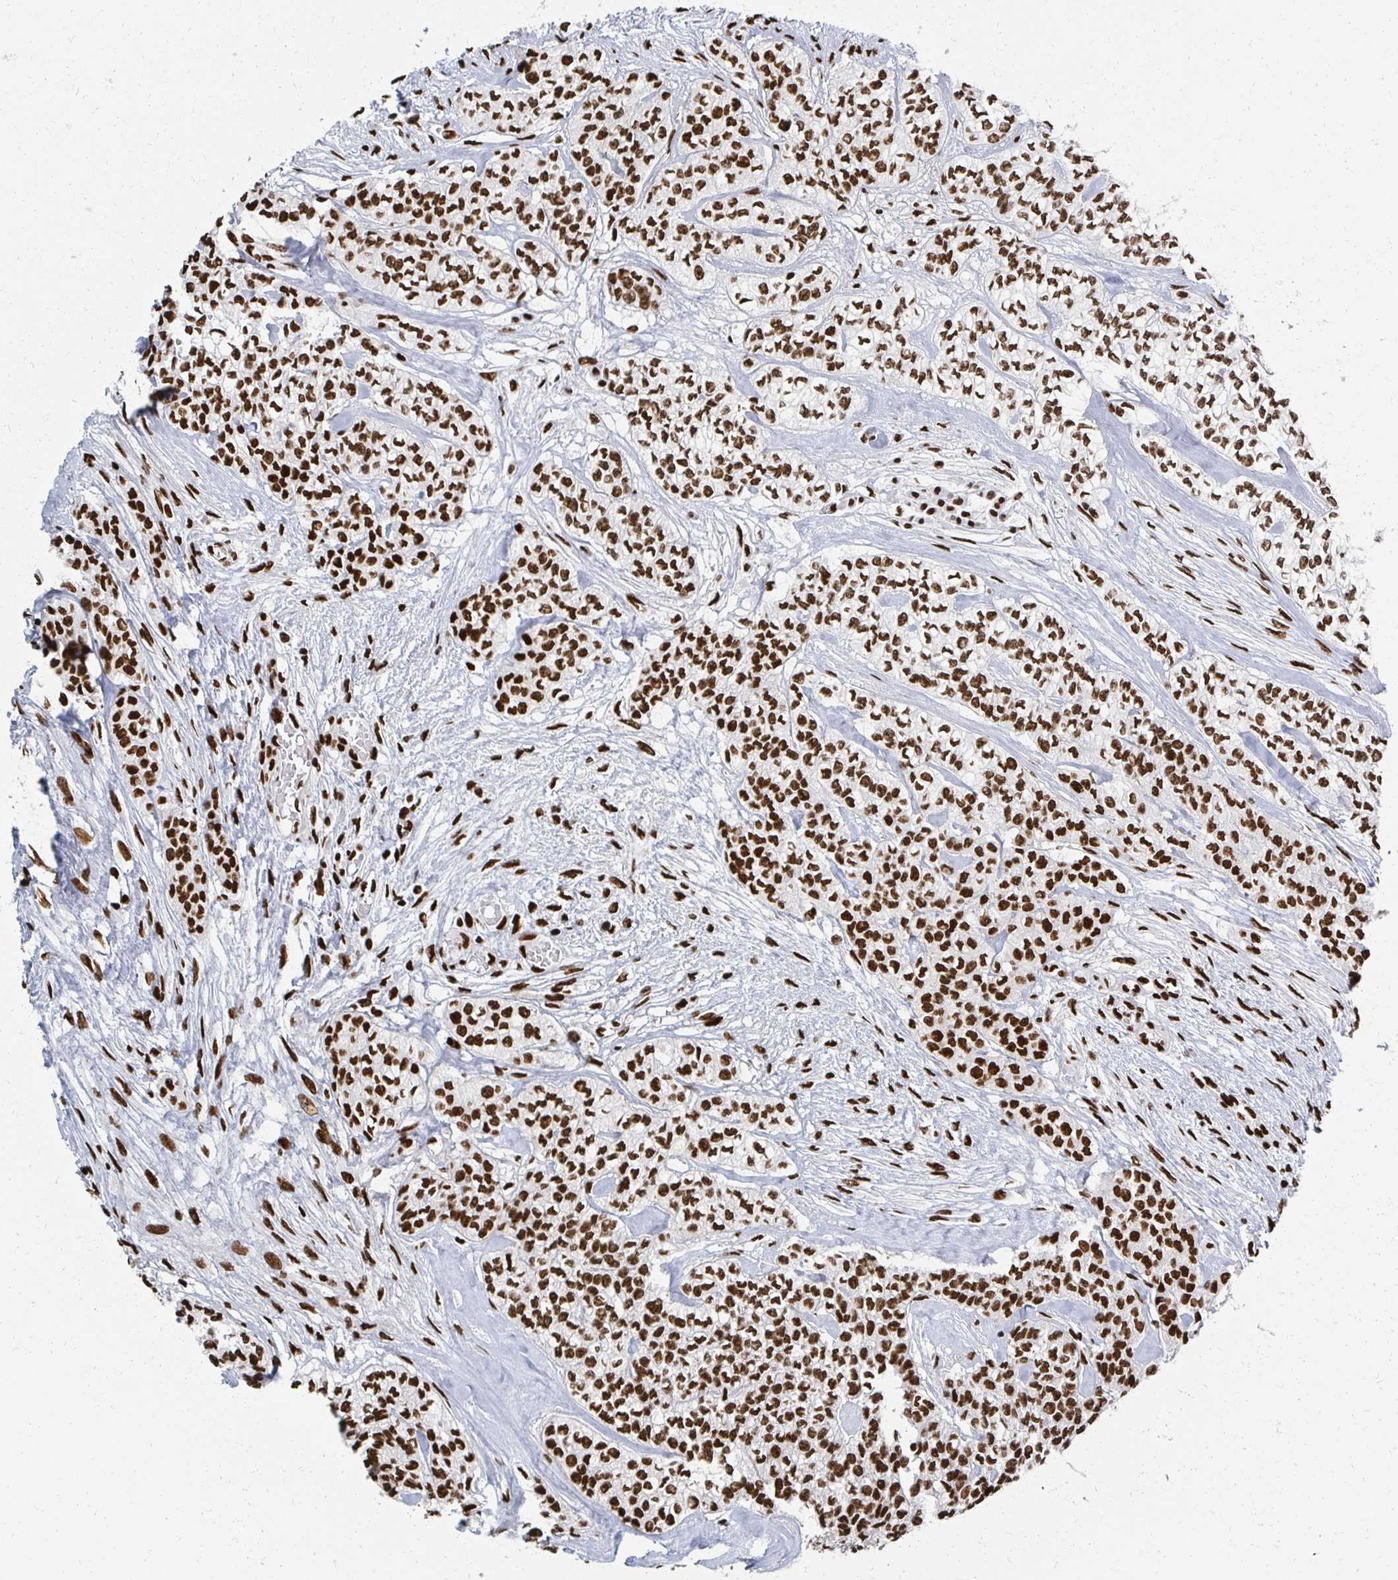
{"staining": {"intensity": "strong", "quantity": ">75%", "location": "nuclear"}, "tissue": "head and neck cancer", "cell_type": "Tumor cells", "image_type": "cancer", "snomed": [{"axis": "morphology", "description": "Adenocarcinoma, NOS"}, {"axis": "topography", "description": "Head-Neck"}], "caption": "Tumor cells demonstrate strong nuclear staining in approximately >75% of cells in adenocarcinoma (head and neck).", "gene": "RBBP7", "patient": {"sex": "male", "age": 81}}